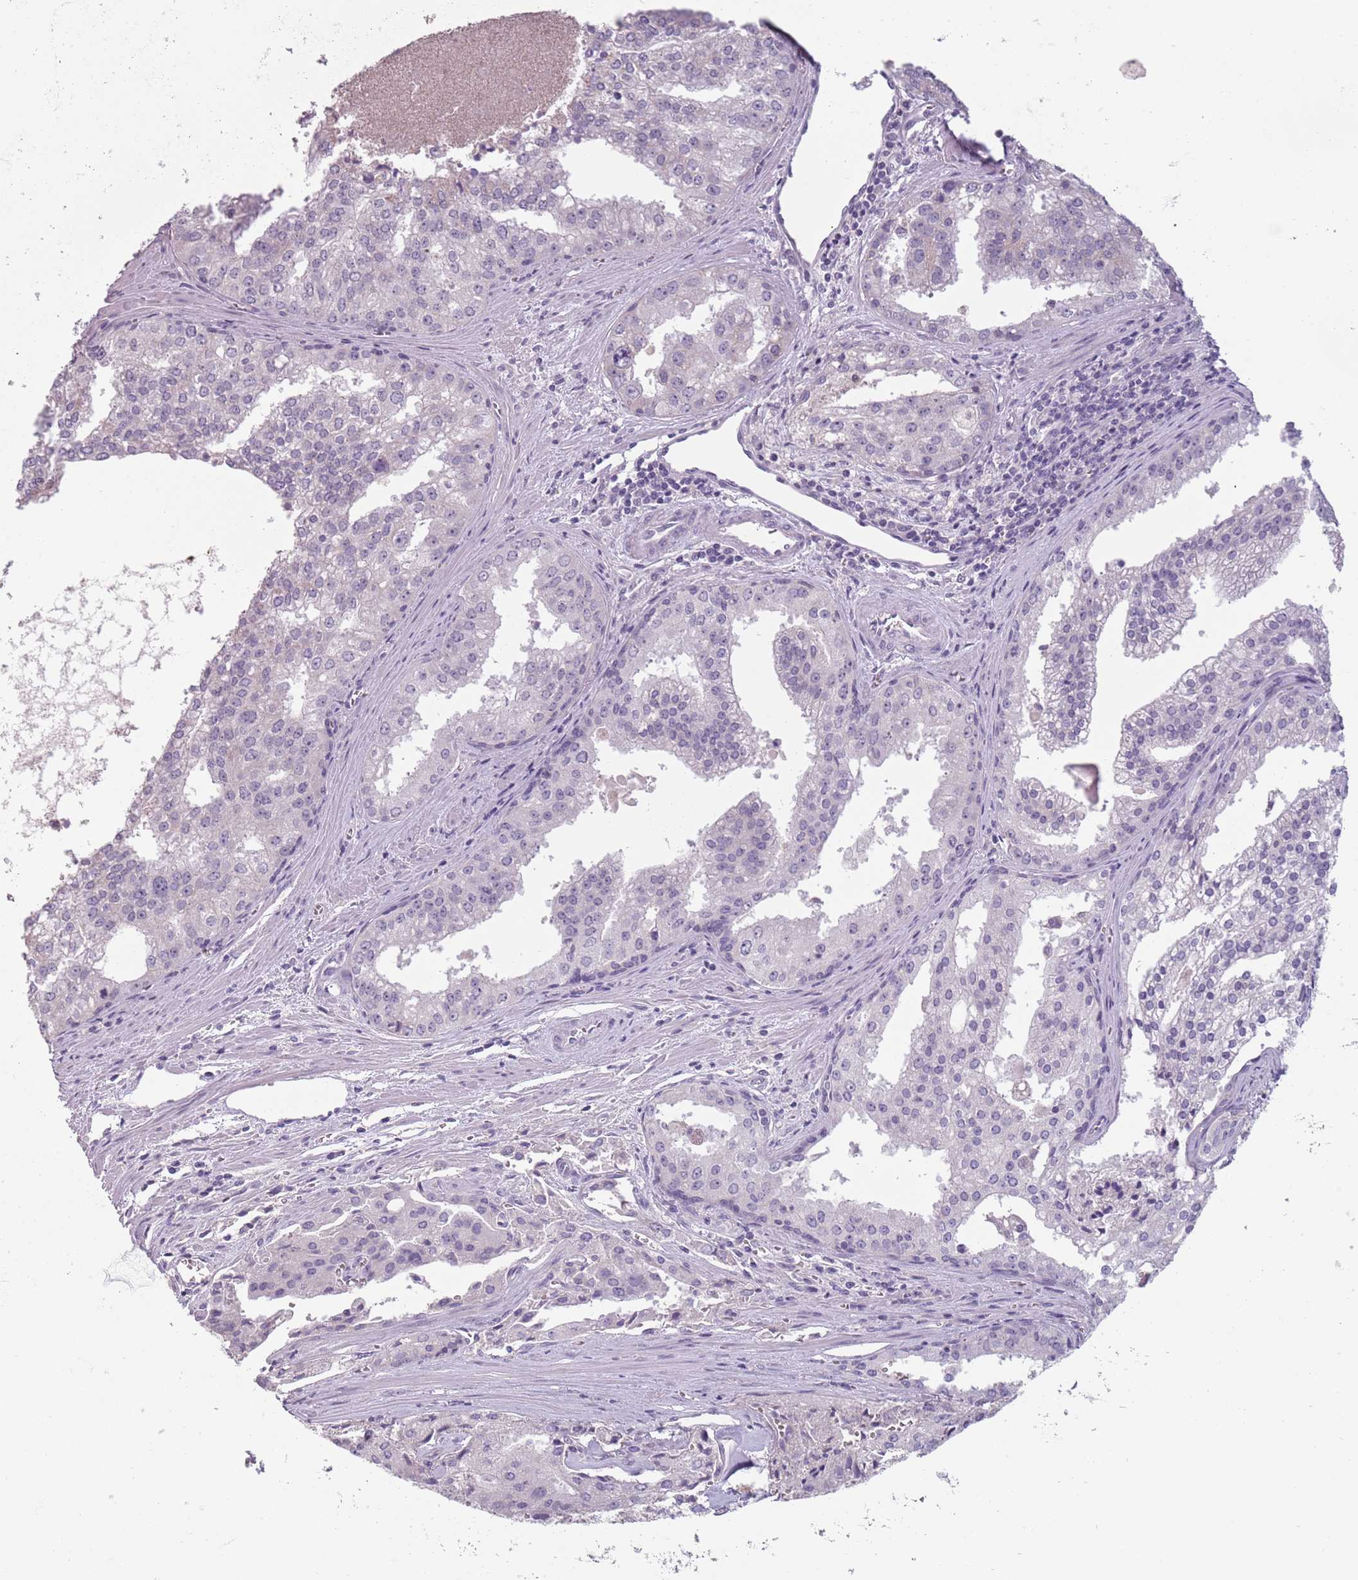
{"staining": {"intensity": "negative", "quantity": "none", "location": "none"}, "tissue": "prostate cancer", "cell_type": "Tumor cells", "image_type": "cancer", "snomed": [{"axis": "morphology", "description": "Adenocarcinoma, High grade"}, {"axis": "topography", "description": "Prostate"}], "caption": "This is a histopathology image of immunohistochemistry staining of prostate cancer, which shows no positivity in tumor cells.", "gene": "PIEZO1", "patient": {"sex": "male", "age": 68}}